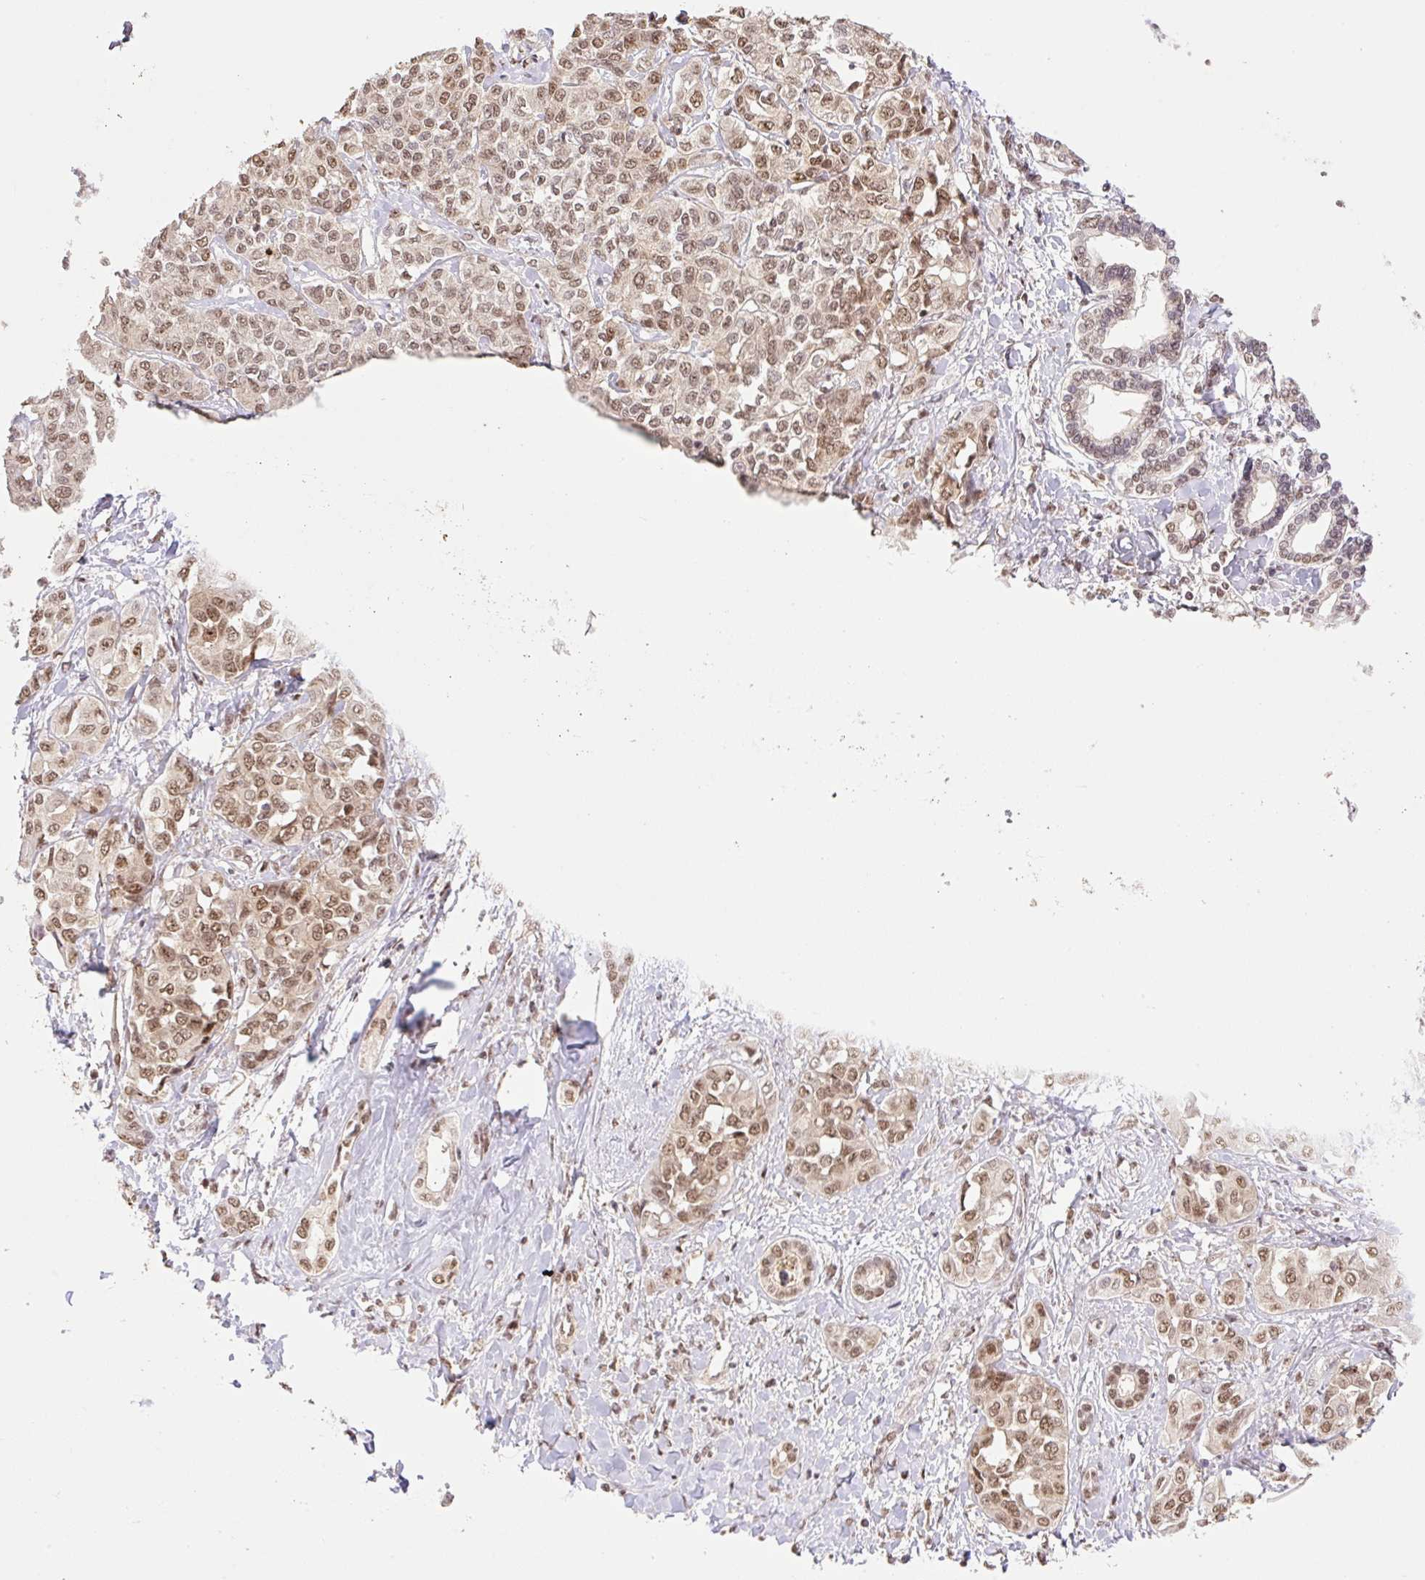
{"staining": {"intensity": "moderate", "quantity": ">75%", "location": "nuclear"}, "tissue": "liver cancer", "cell_type": "Tumor cells", "image_type": "cancer", "snomed": [{"axis": "morphology", "description": "Cholangiocarcinoma"}, {"axis": "topography", "description": "Liver"}], "caption": "Human cholangiocarcinoma (liver) stained with a brown dye exhibits moderate nuclear positive staining in about >75% of tumor cells.", "gene": "VPS25", "patient": {"sex": "female", "age": 77}}